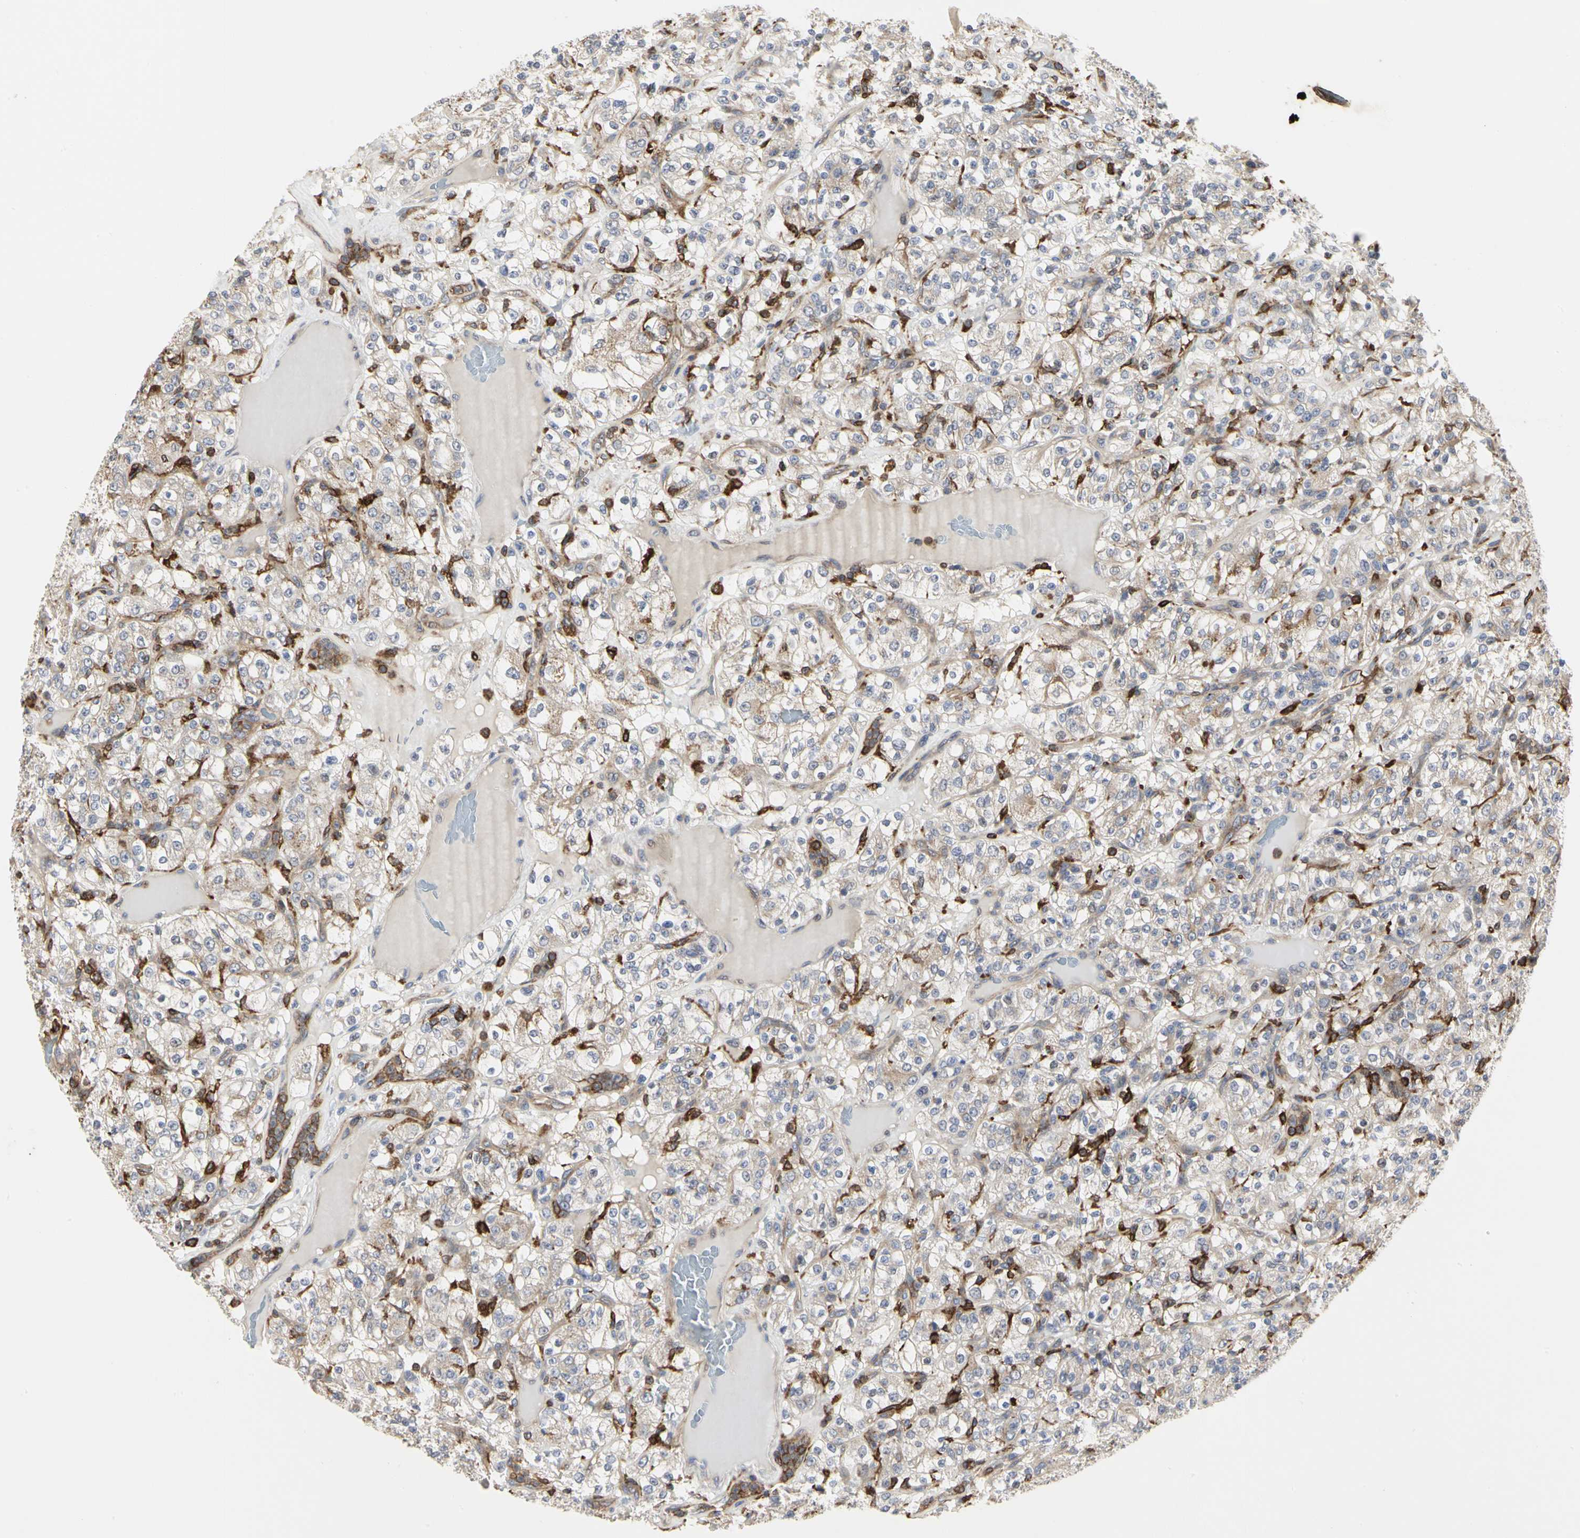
{"staining": {"intensity": "weak", "quantity": "25%-75%", "location": "cytoplasmic/membranous"}, "tissue": "renal cancer", "cell_type": "Tumor cells", "image_type": "cancer", "snomed": [{"axis": "morphology", "description": "Normal tissue, NOS"}, {"axis": "morphology", "description": "Adenocarcinoma, NOS"}, {"axis": "topography", "description": "Kidney"}], "caption": "The image exhibits staining of renal cancer (adenocarcinoma), revealing weak cytoplasmic/membranous protein expression (brown color) within tumor cells.", "gene": "NAPG", "patient": {"sex": "female", "age": 72}}